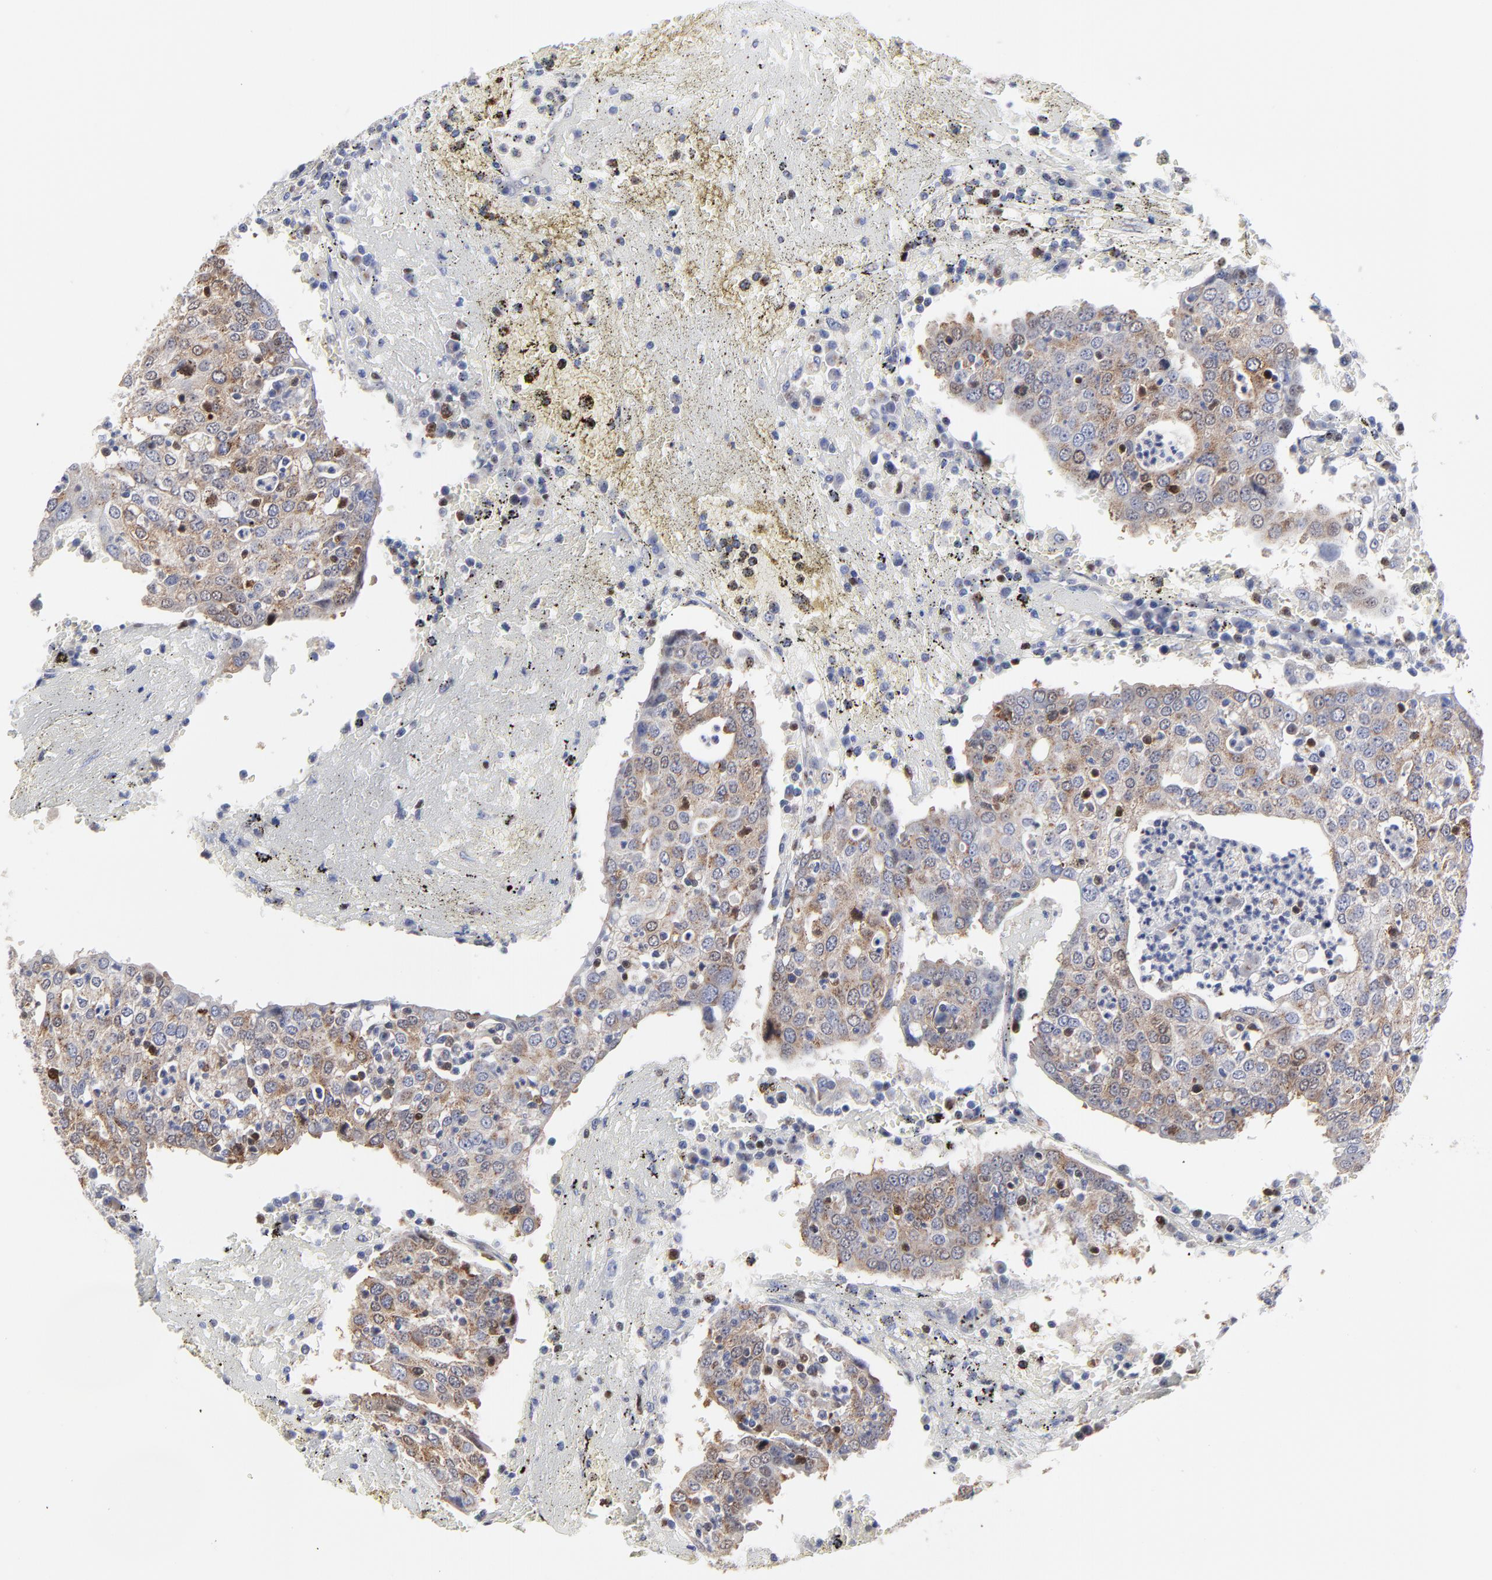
{"staining": {"intensity": "moderate", "quantity": "25%-75%", "location": "cytoplasmic/membranous"}, "tissue": "head and neck cancer", "cell_type": "Tumor cells", "image_type": "cancer", "snomed": [{"axis": "morphology", "description": "Squamous cell carcinoma, NOS"}, {"axis": "topography", "description": "Salivary gland"}, {"axis": "topography", "description": "Head-Neck"}], "caption": "Head and neck cancer (squamous cell carcinoma) was stained to show a protein in brown. There is medium levels of moderate cytoplasmic/membranous expression in about 25%-75% of tumor cells.", "gene": "NCAPH", "patient": {"sex": "male", "age": 70}}